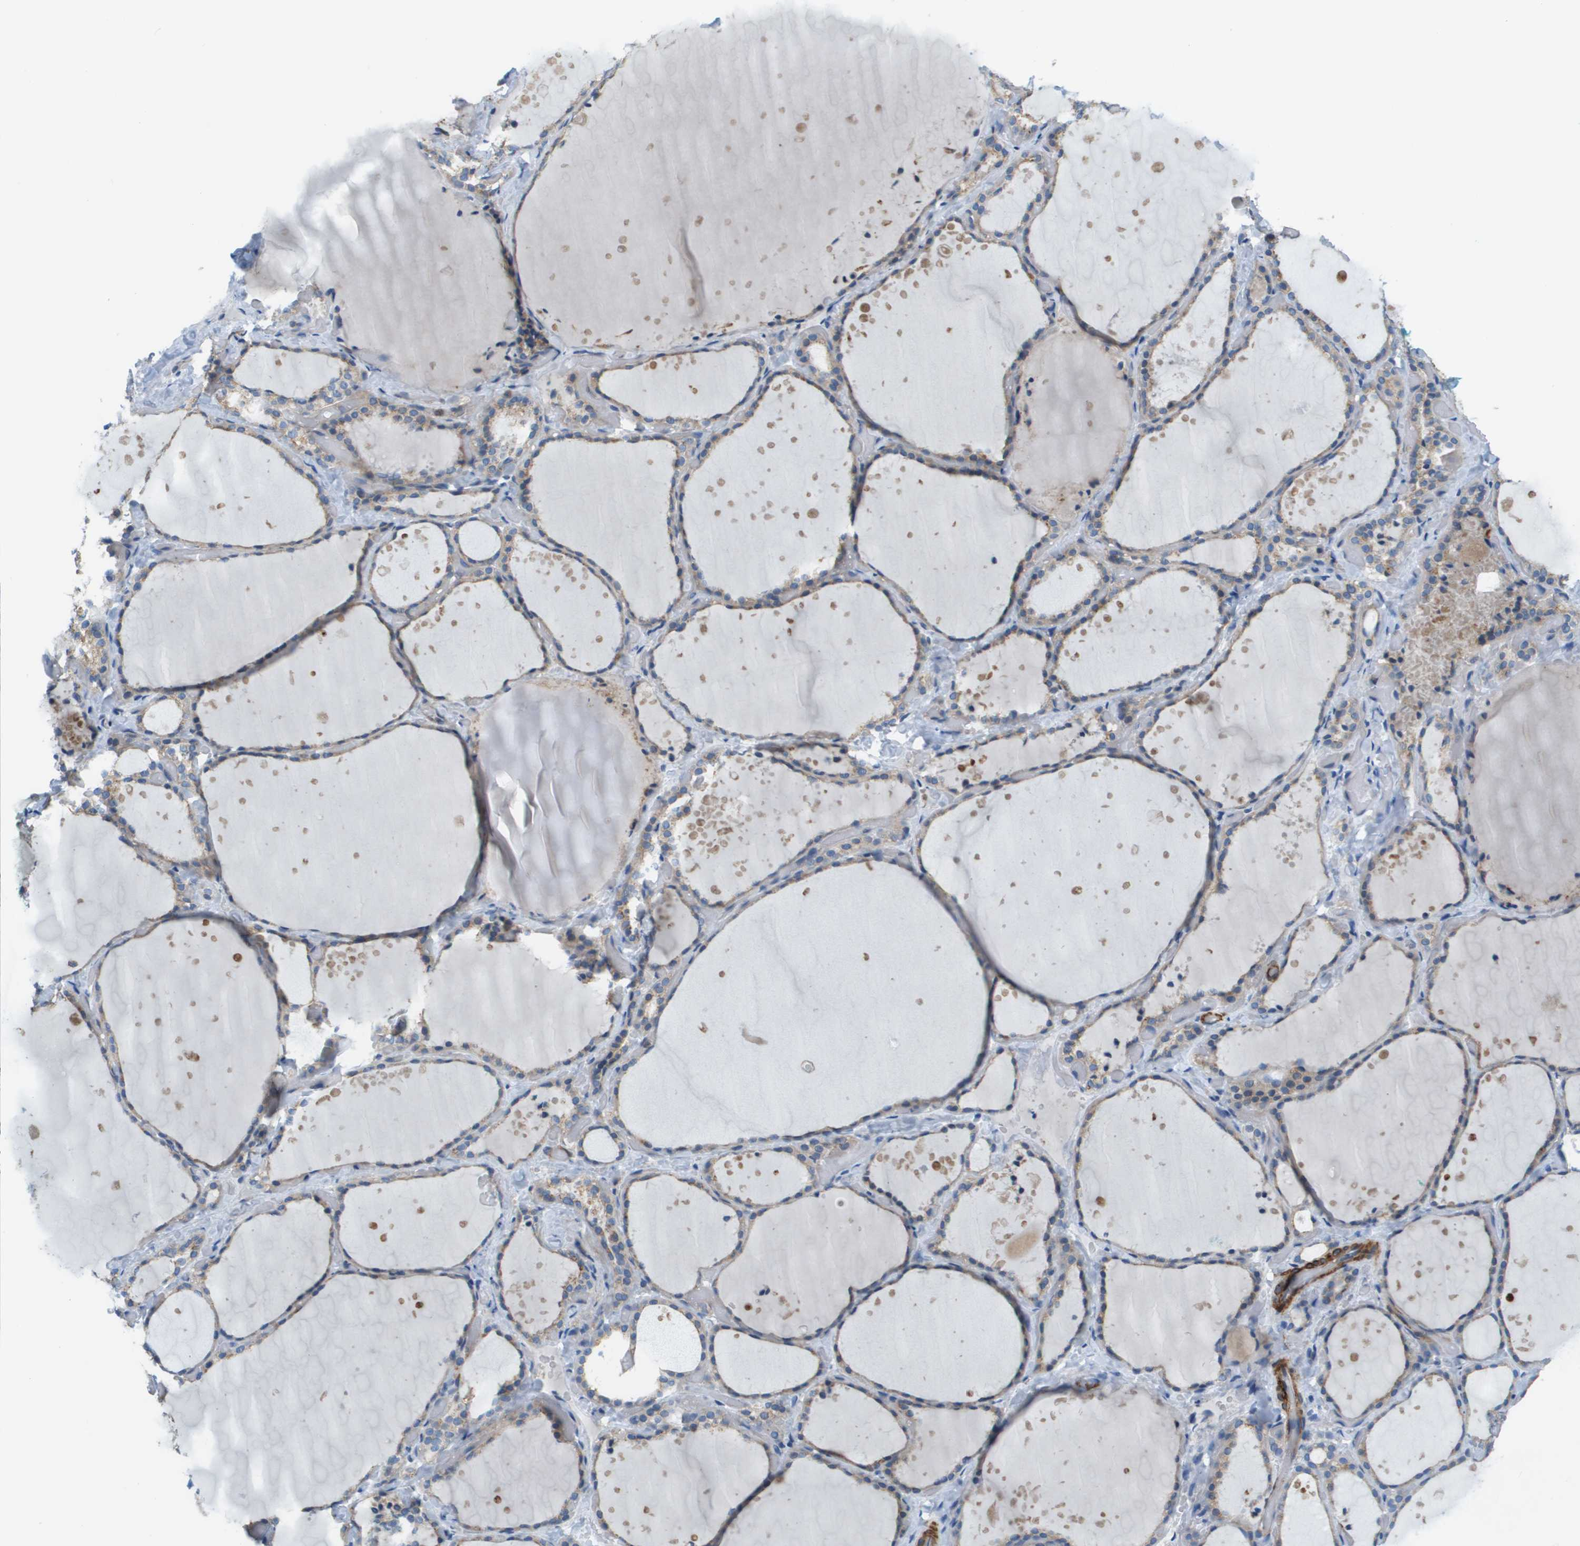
{"staining": {"intensity": "weak", "quantity": ">75%", "location": "cytoplasmic/membranous"}, "tissue": "thyroid gland", "cell_type": "Glandular cells", "image_type": "normal", "snomed": [{"axis": "morphology", "description": "Normal tissue, NOS"}, {"axis": "topography", "description": "Thyroid gland"}], "caption": "Benign thyroid gland shows weak cytoplasmic/membranous staining in about >75% of glandular cells, visualized by immunohistochemistry. (DAB IHC with brightfield microscopy, high magnification).", "gene": "MYH11", "patient": {"sex": "female", "age": 44}}